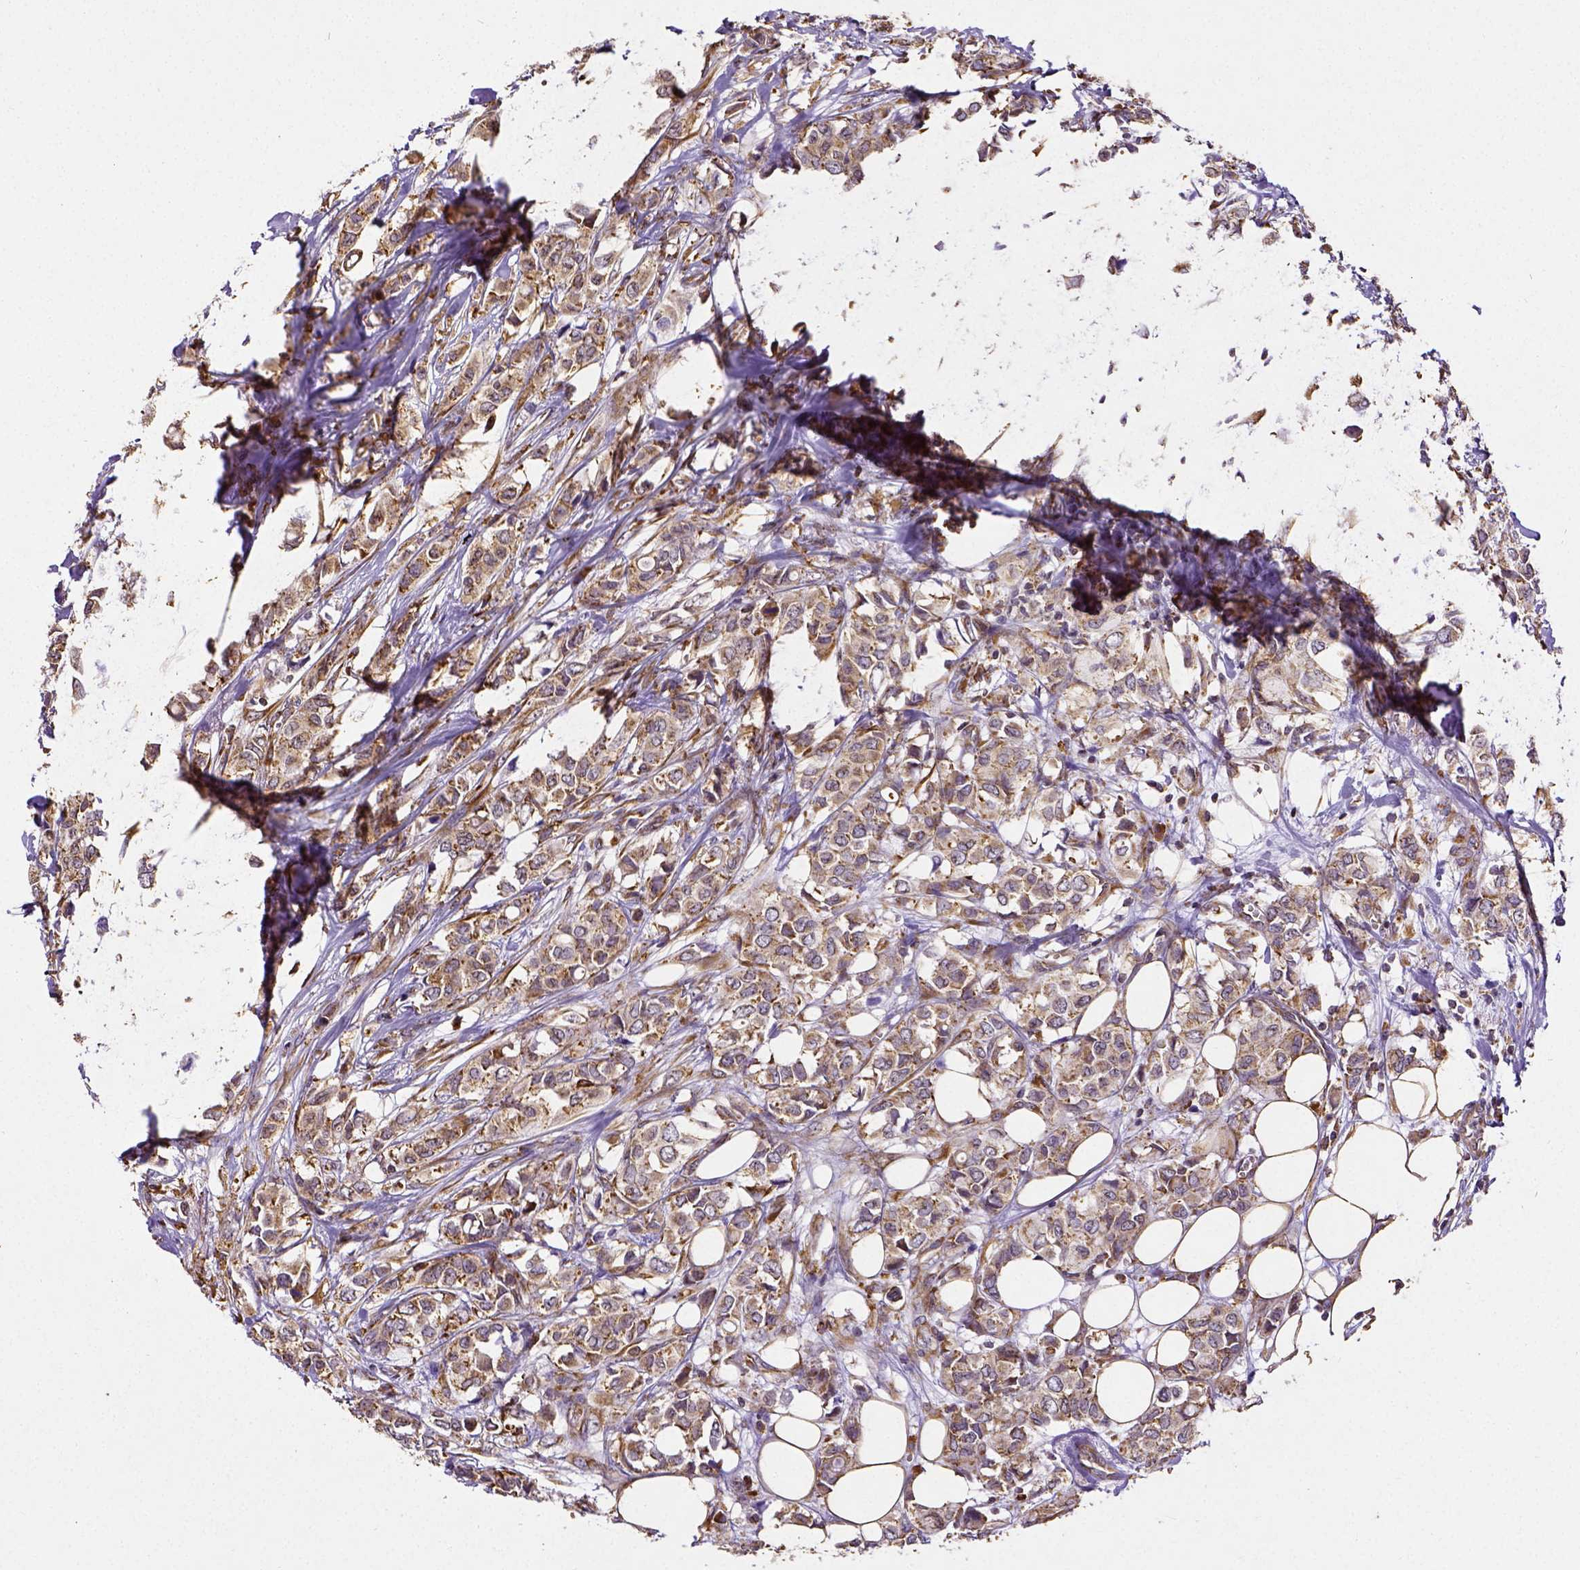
{"staining": {"intensity": "moderate", "quantity": ">75%", "location": "cytoplasmic/membranous"}, "tissue": "breast cancer", "cell_type": "Tumor cells", "image_type": "cancer", "snomed": [{"axis": "morphology", "description": "Duct carcinoma"}, {"axis": "topography", "description": "Breast"}], "caption": "Protein staining of intraductal carcinoma (breast) tissue demonstrates moderate cytoplasmic/membranous expression in about >75% of tumor cells.", "gene": "MTDH", "patient": {"sex": "female", "age": 85}}